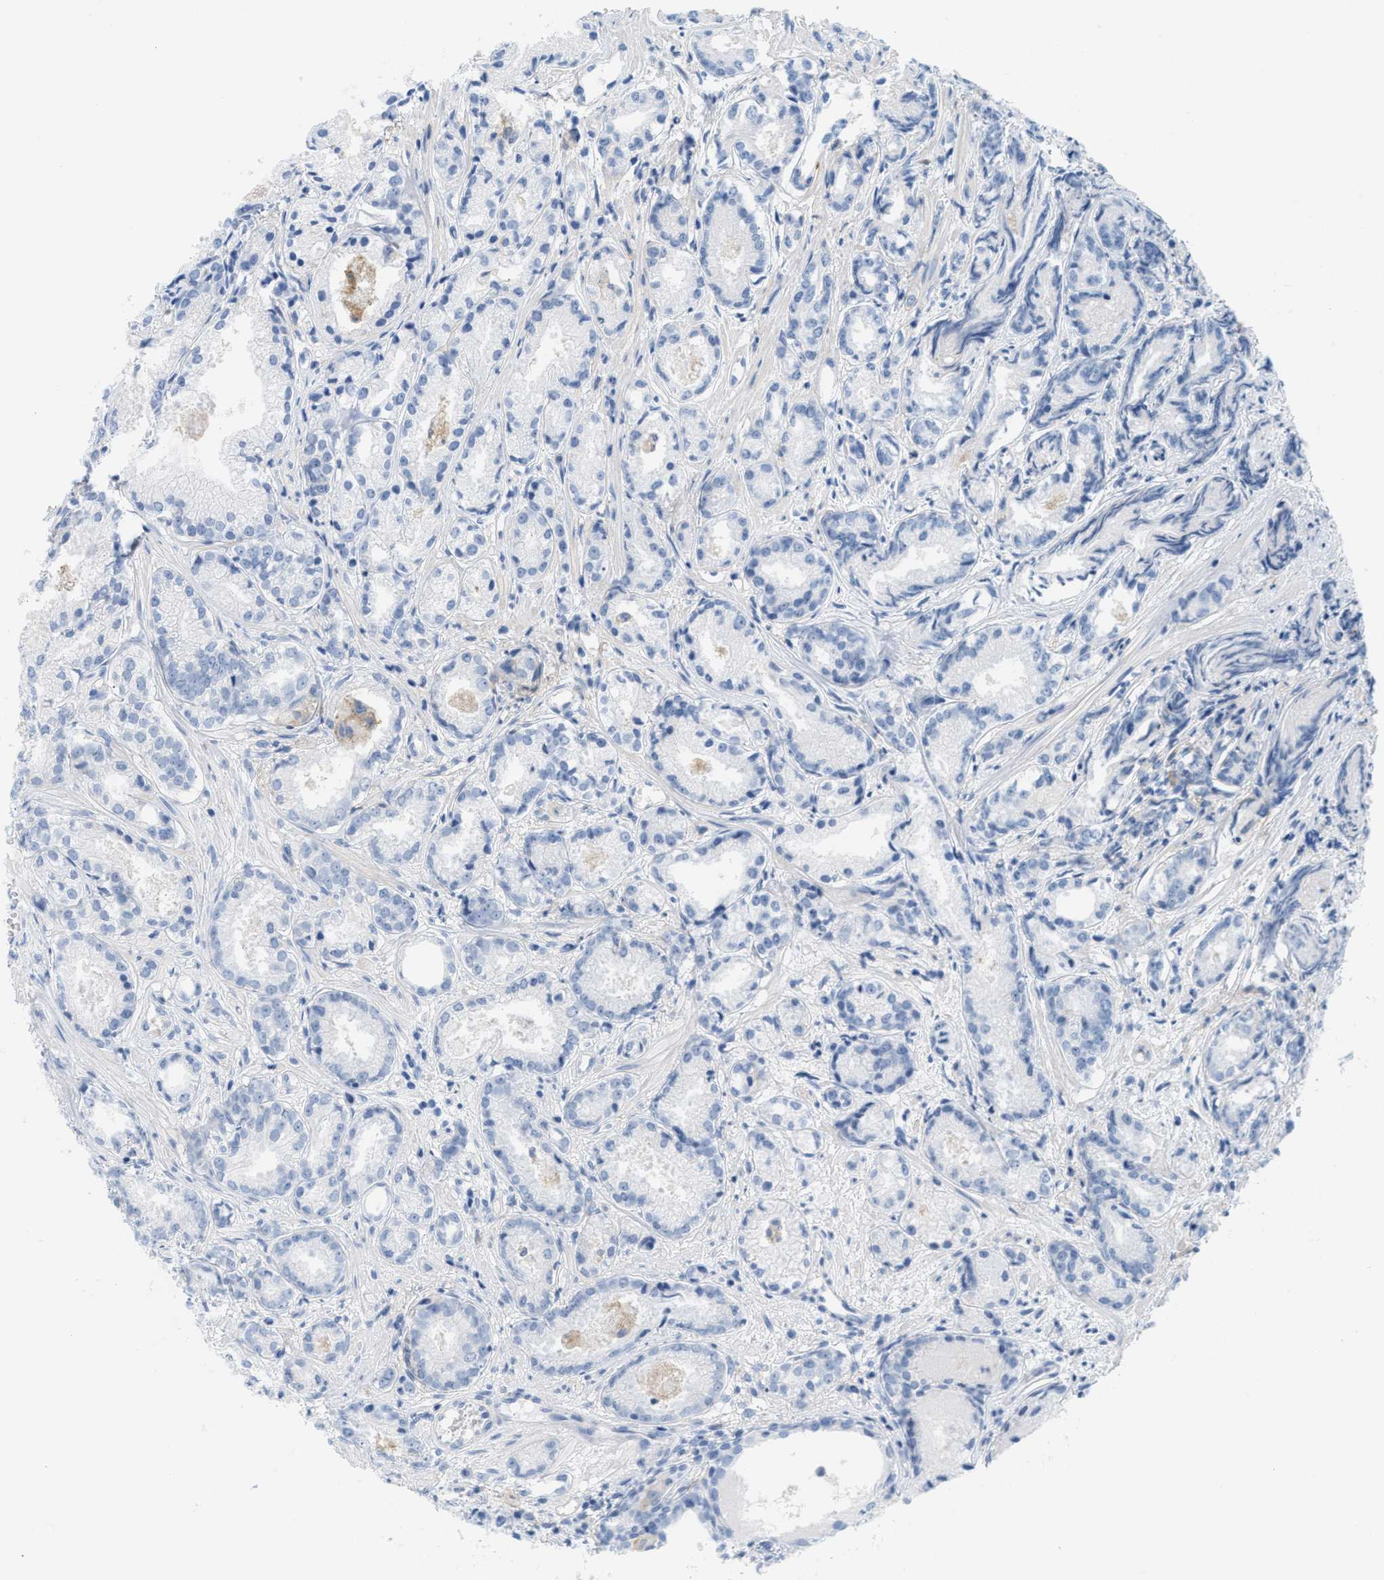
{"staining": {"intensity": "negative", "quantity": "none", "location": "none"}, "tissue": "prostate cancer", "cell_type": "Tumor cells", "image_type": "cancer", "snomed": [{"axis": "morphology", "description": "Adenocarcinoma, Low grade"}, {"axis": "topography", "description": "Prostate"}], "caption": "DAB immunohistochemical staining of adenocarcinoma (low-grade) (prostate) displays no significant expression in tumor cells.", "gene": "SLC3A2", "patient": {"sex": "male", "age": 72}}